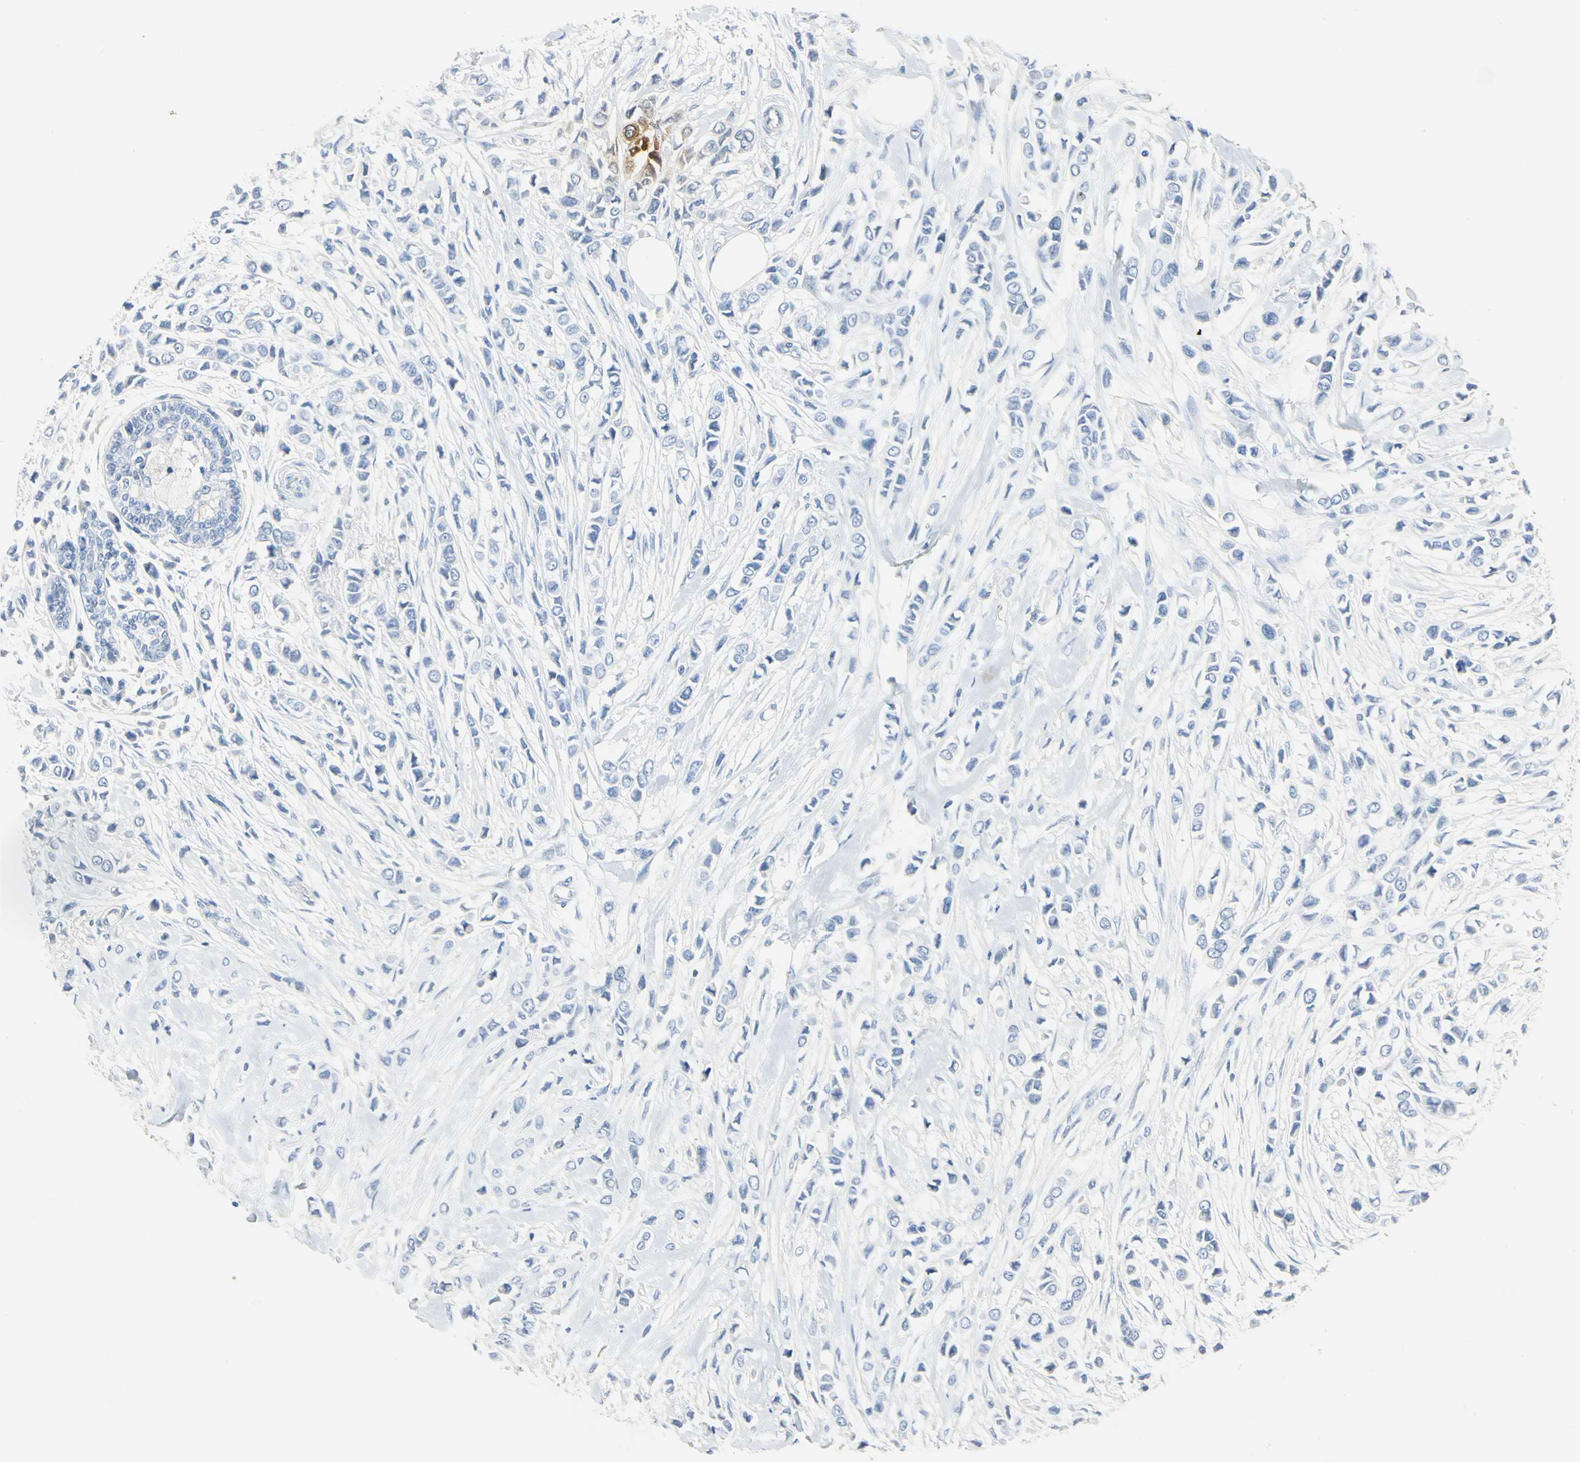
{"staining": {"intensity": "negative", "quantity": "none", "location": "none"}, "tissue": "breast cancer", "cell_type": "Tumor cells", "image_type": "cancer", "snomed": [{"axis": "morphology", "description": "Lobular carcinoma"}, {"axis": "topography", "description": "Breast"}], "caption": "Immunohistochemistry (IHC) micrograph of breast cancer (lobular carcinoma) stained for a protein (brown), which displays no expression in tumor cells.", "gene": "CA3", "patient": {"sex": "female", "age": 51}}